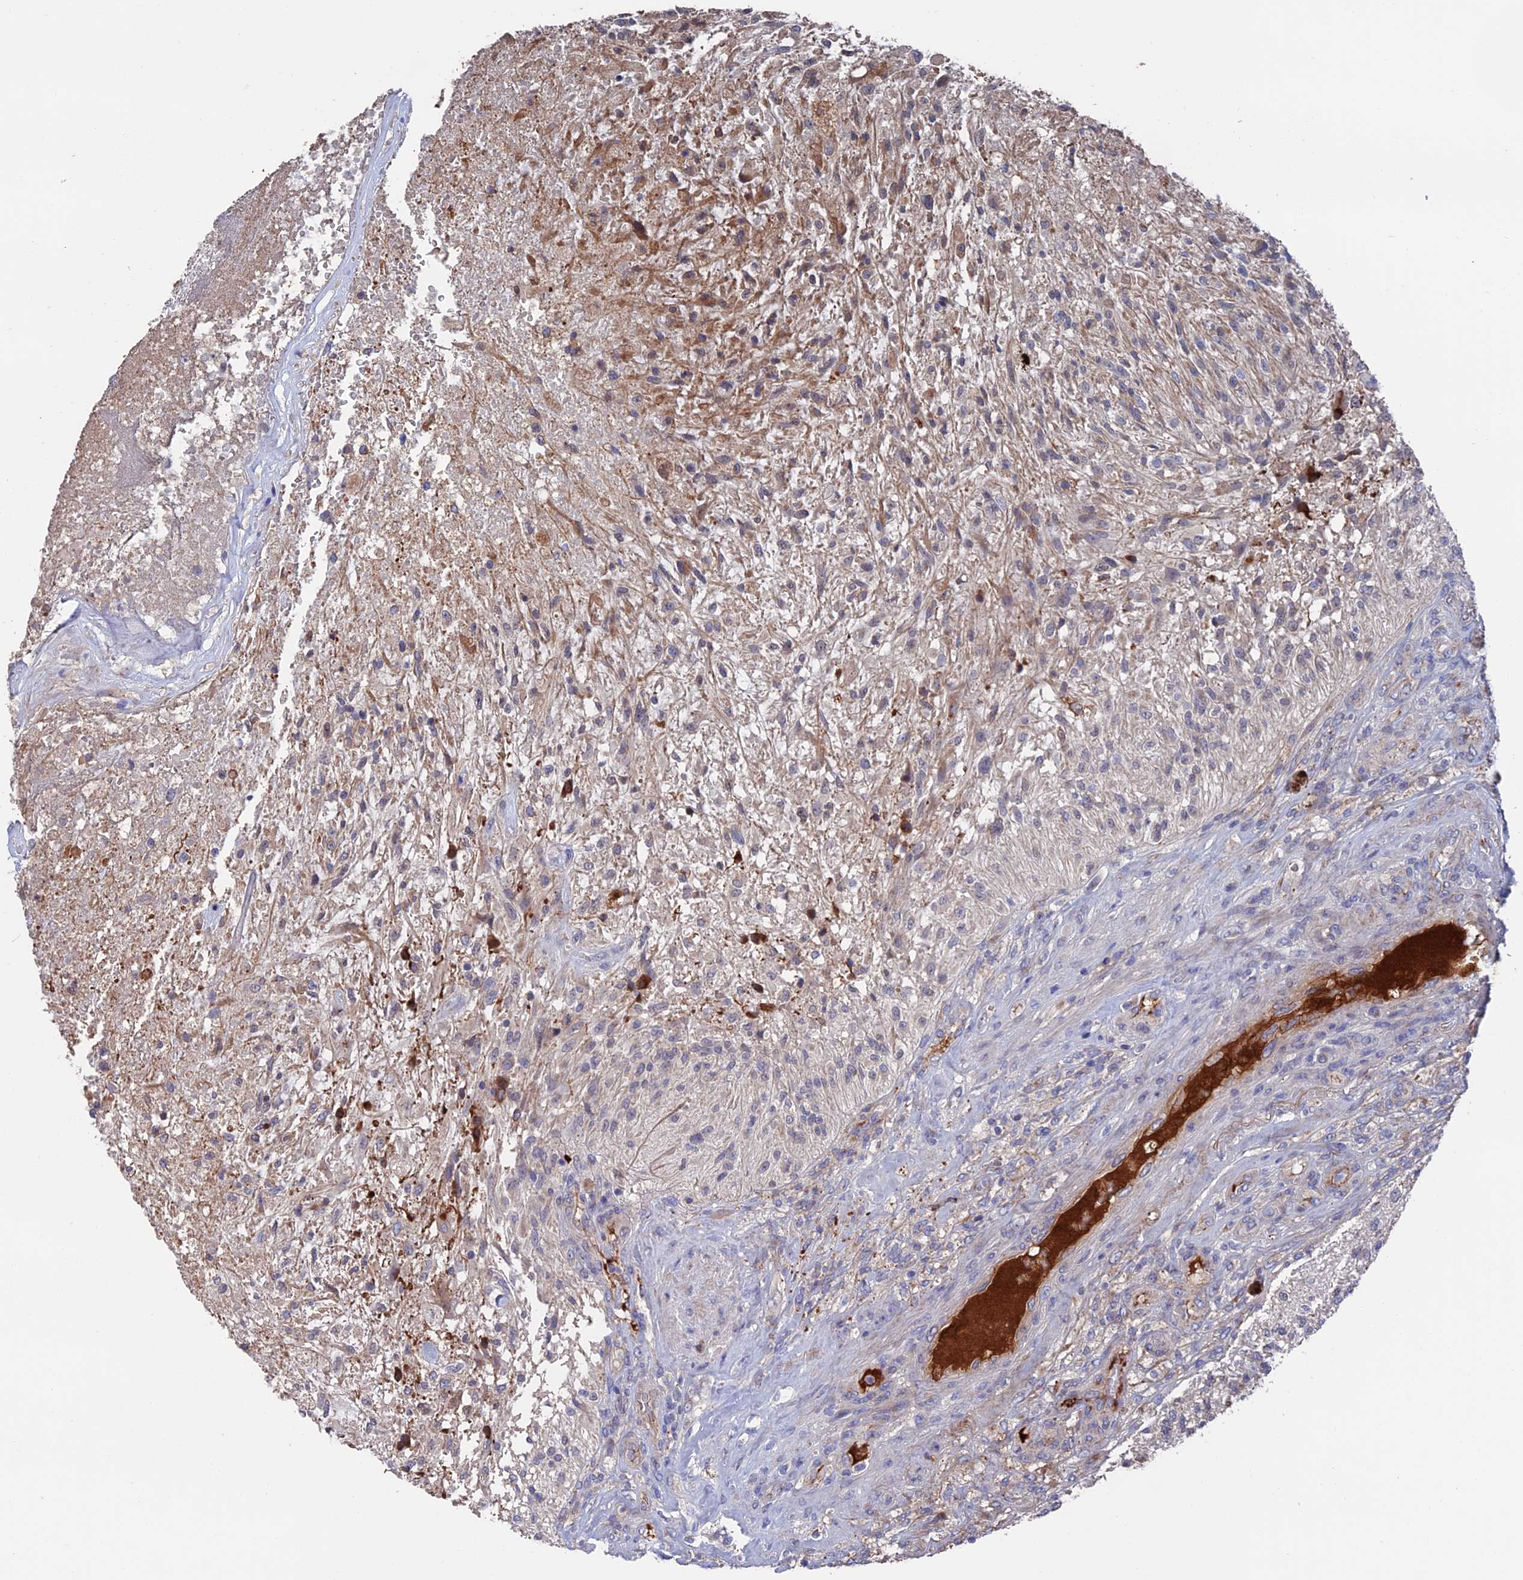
{"staining": {"intensity": "moderate", "quantity": "<25%", "location": "cytoplasmic/membranous"}, "tissue": "glioma", "cell_type": "Tumor cells", "image_type": "cancer", "snomed": [{"axis": "morphology", "description": "Glioma, malignant, High grade"}, {"axis": "topography", "description": "Brain"}], "caption": "This histopathology image shows IHC staining of glioma, with low moderate cytoplasmic/membranous staining in approximately <25% of tumor cells.", "gene": "HPF1", "patient": {"sex": "male", "age": 56}}